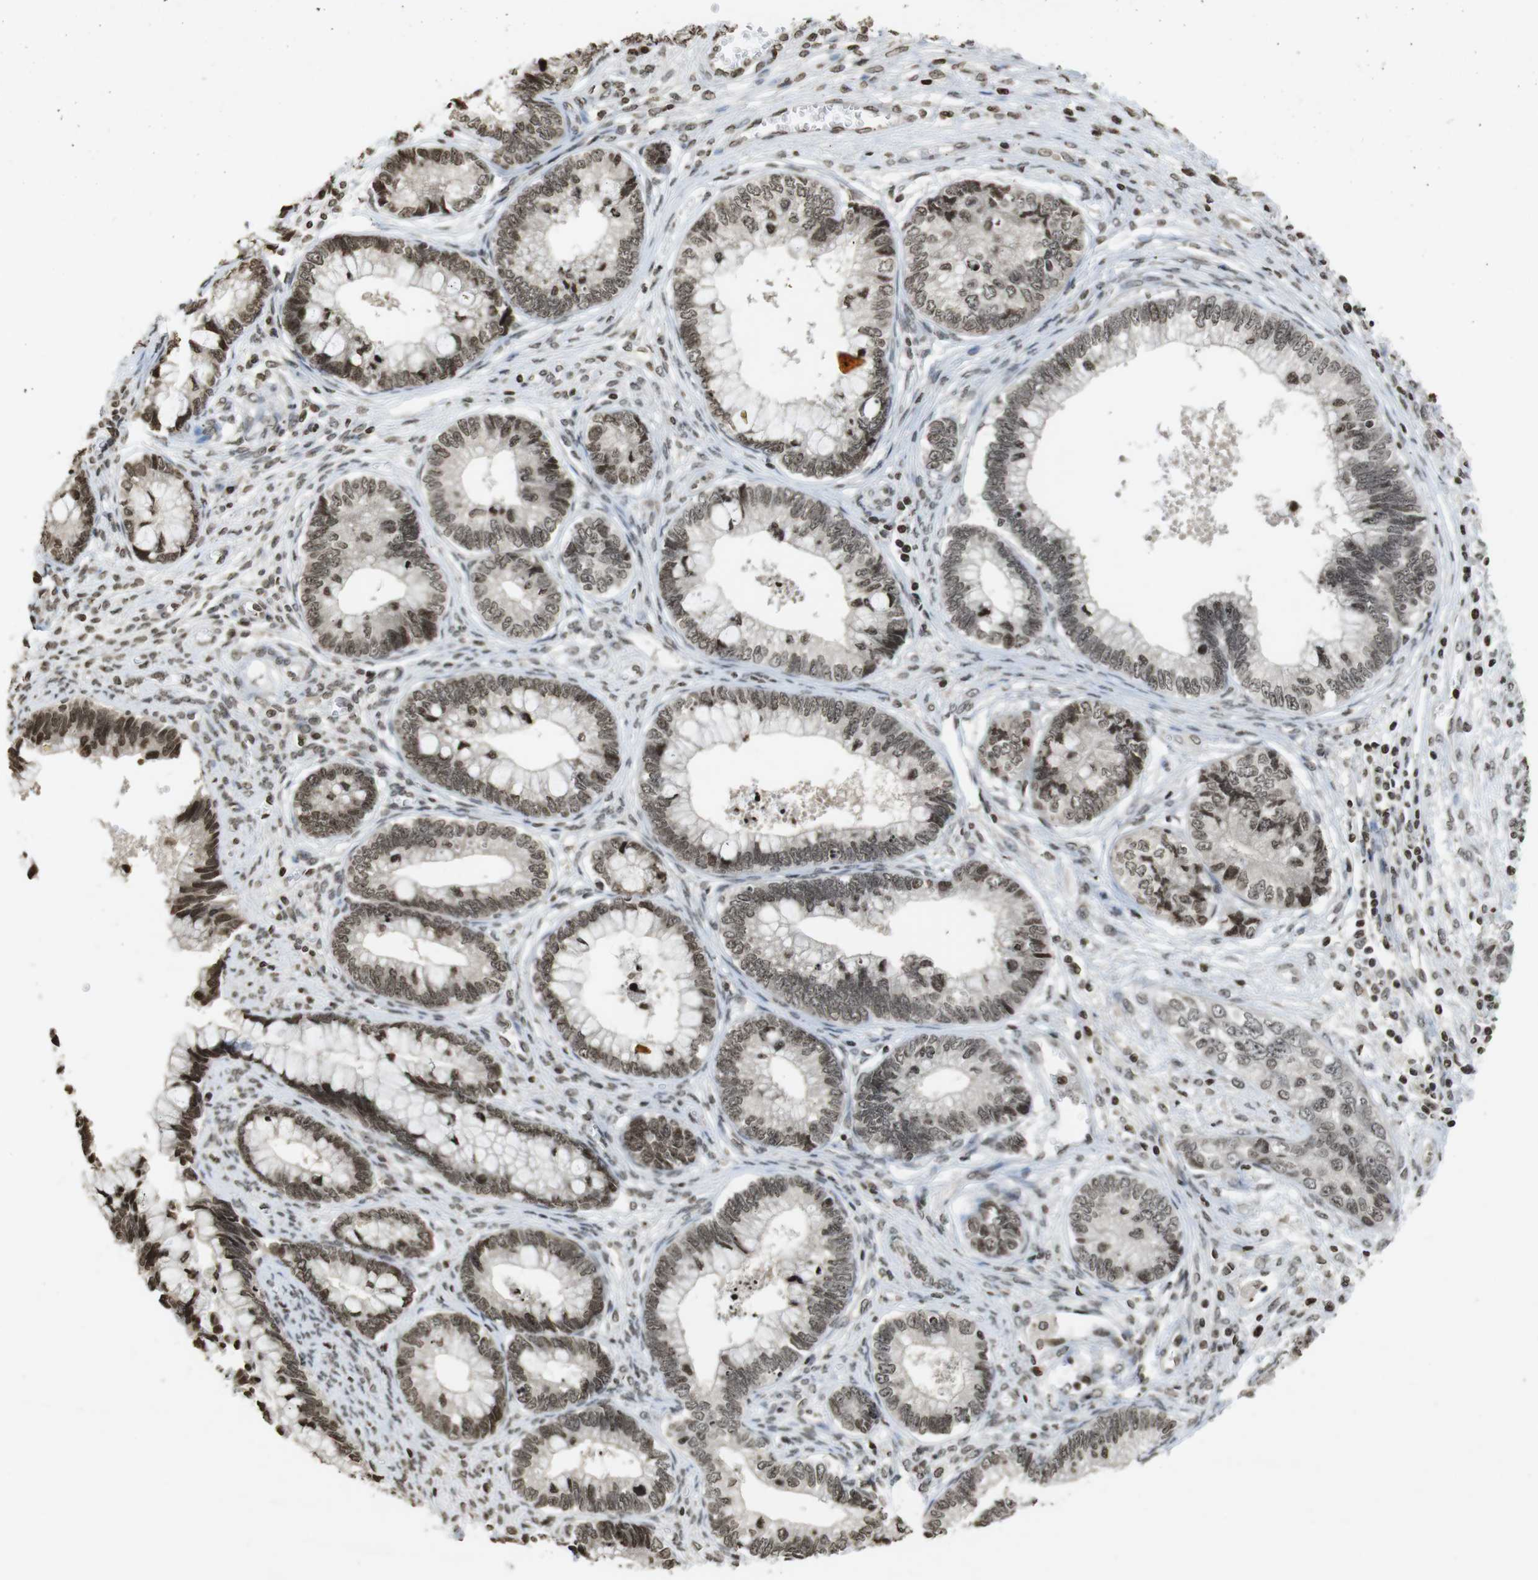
{"staining": {"intensity": "moderate", "quantity": ">75%", "location": "nuclear"}, "tissue": "cervical cancer", "cell_type": "Tumor cells", "image_type": "cancer", "snomed": [{"axis": "morphology", "description": "Adenocarcinoma, NOS"}, {"axis": "topography", "description": "Cervix"}], "caption": "Cervical adenocarcinoma was stained to show a protein in brown. There is medium levels of moderate nuclear positivity in about >75% of tumor cells. The protein is shown in brown color, while the nuclei are stained blue.", "gene": "FOXA3", "patient": {"sex": "female", "age": 44}}